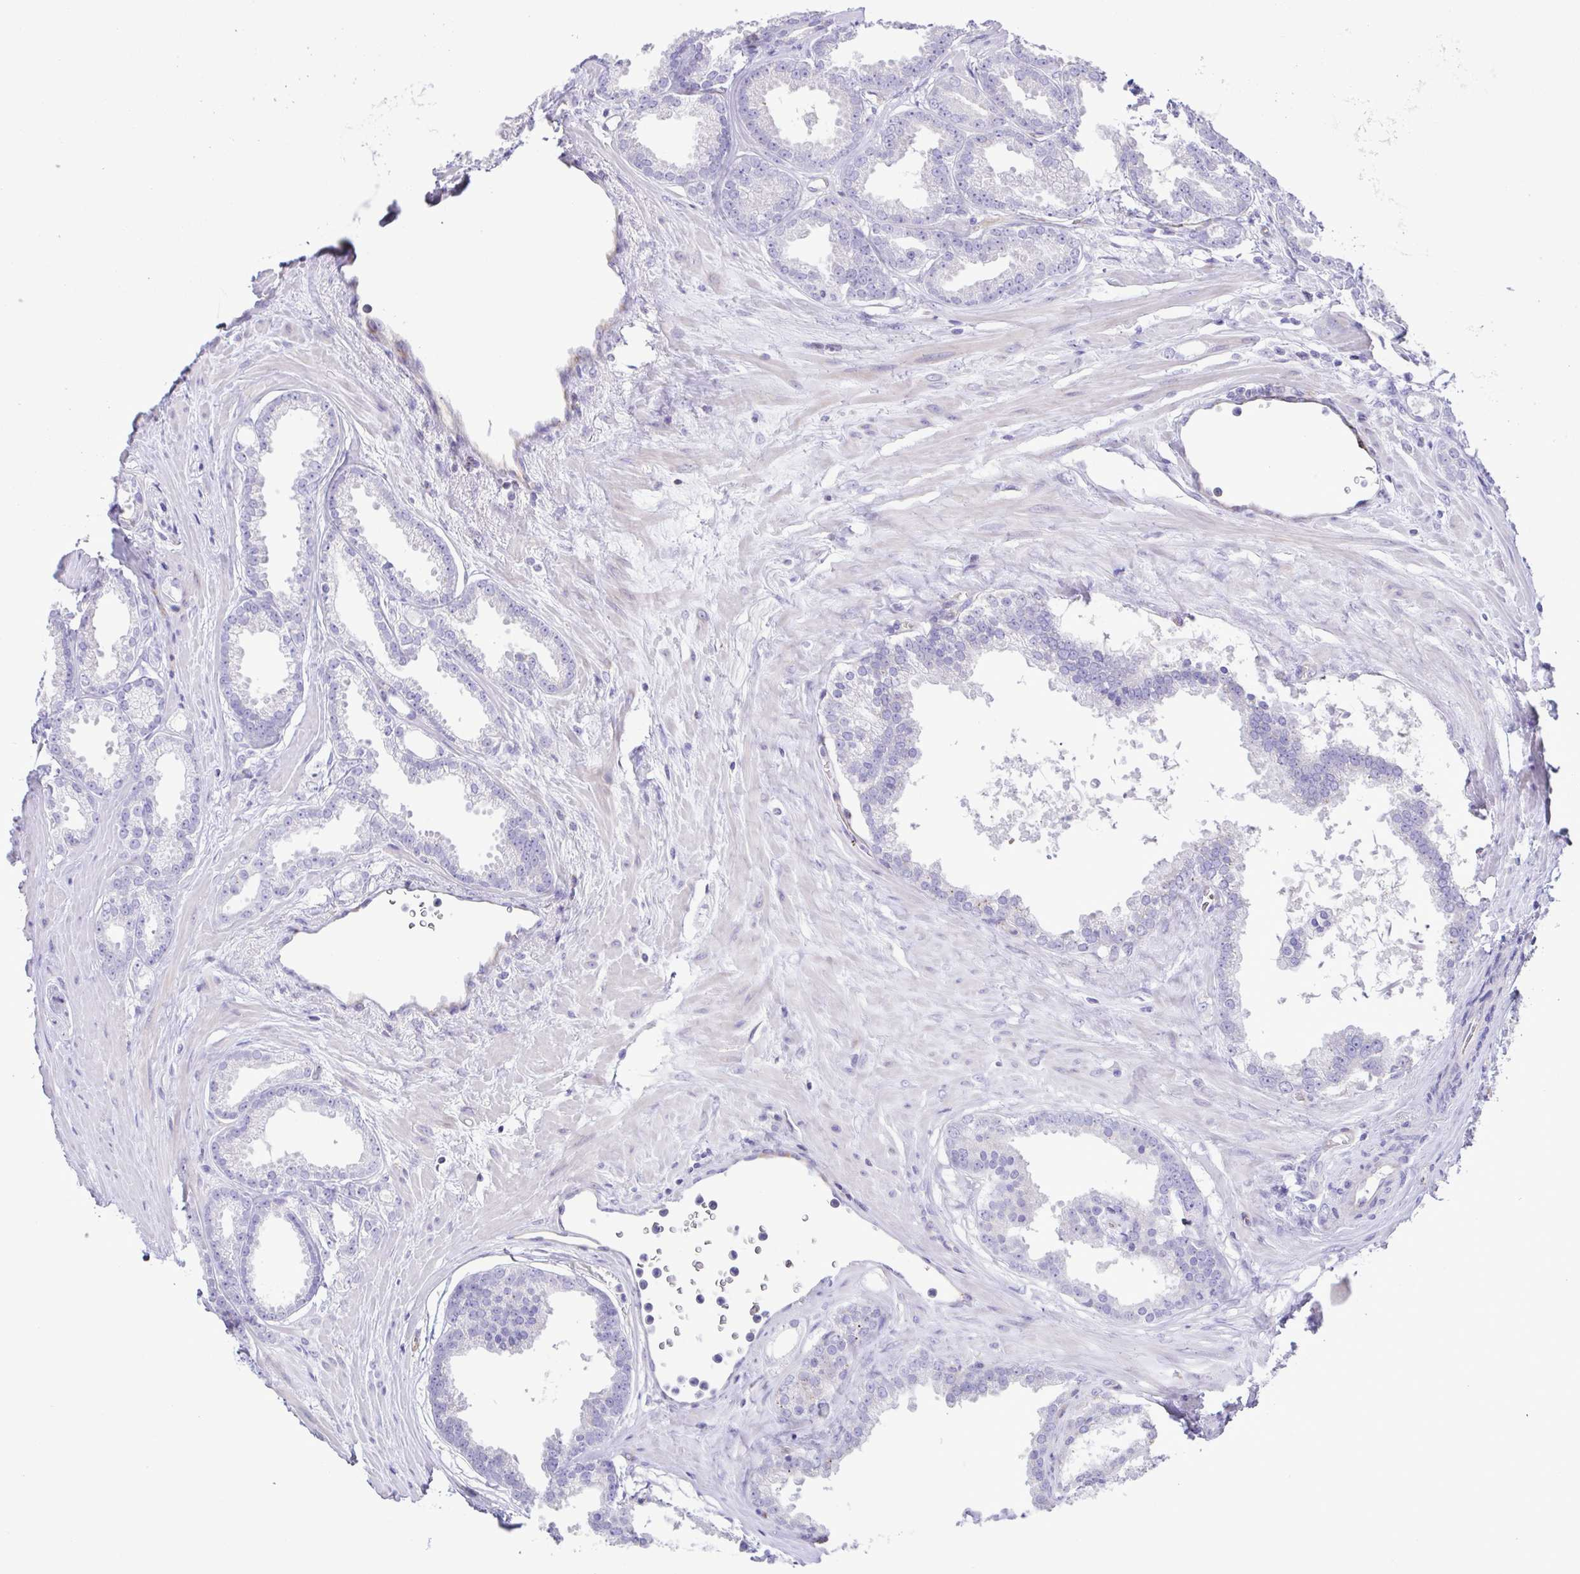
{"staining": {"intensity": "negative", "quantity": "none", "location": "none"}, "tissue": "prostate cancer", "cell_type": "Tumor cells", "image_type": "cancer", "snomed": [{"axis": "morphology", "description": "Adenocarcinoma, Low grade"}, {"axis": "topography", "description": "Prostate"}], "caption": "Immunohistochemical staining of human prostate cancer reveals no significant positivity in tumor cells. Brightfield microscopy of immunohistochemistry stained with DAB (3,3'-diaminobenzidine) (brown) and hematoxylin (blue), captured at high magnification.", "gene": "FLT1", "patient": {"sex": "male", "age": 65}}